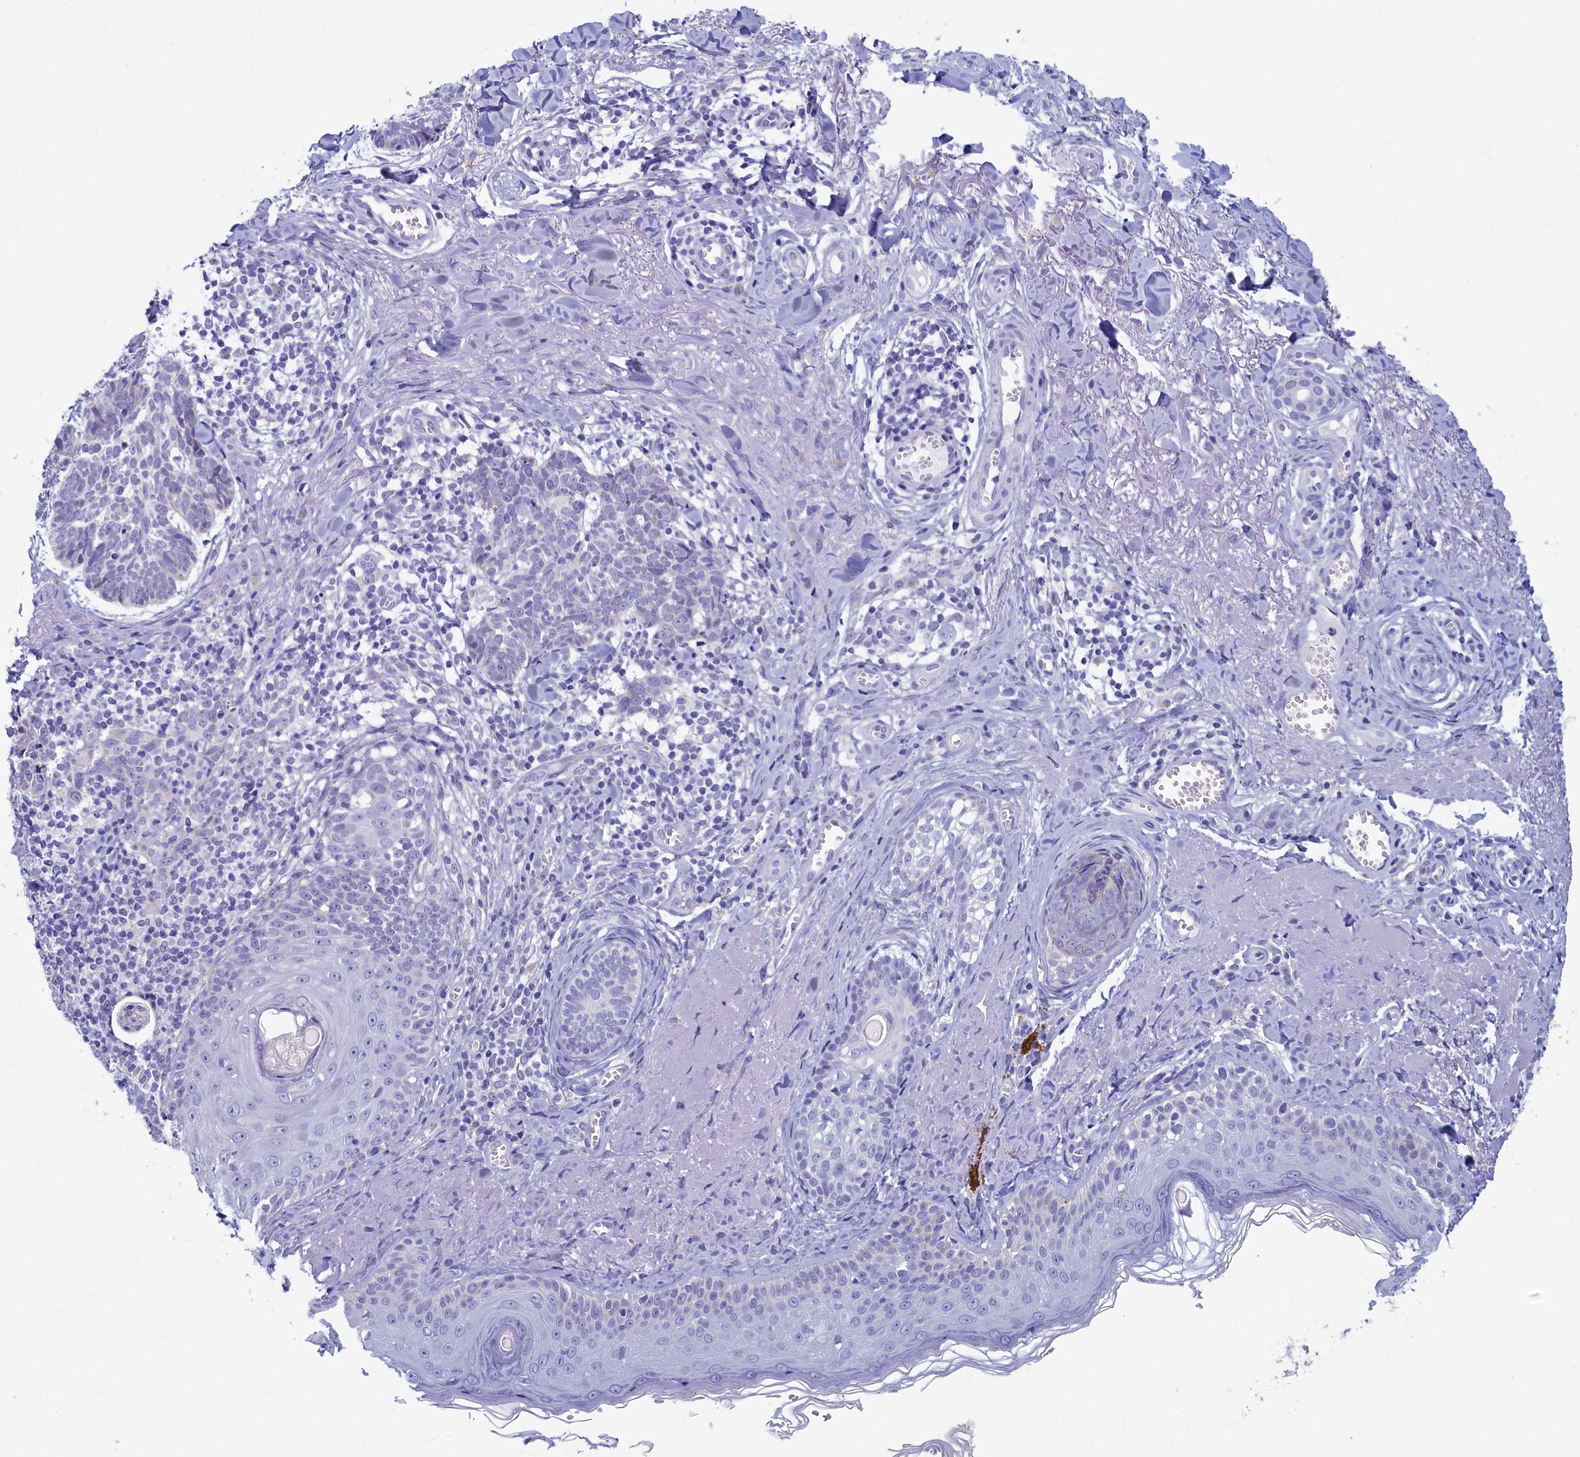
{"staining": {"intensity": "negative", "quantity": "none", "location": "none"}, "tissue": "skin cancer", "cell_type": "Tumor cells", "image_type": "cancer", "snomed": [{"axis": "morphology", "description": "Basal cell carcinoma"}, {"axis": "topography", "description": "Skin"}], "caption": "Tumor cells show no significant expression in skin basal cell carcinoma.", "gene": "SKA3", "patient": {"sex": "female", "age": 74}}